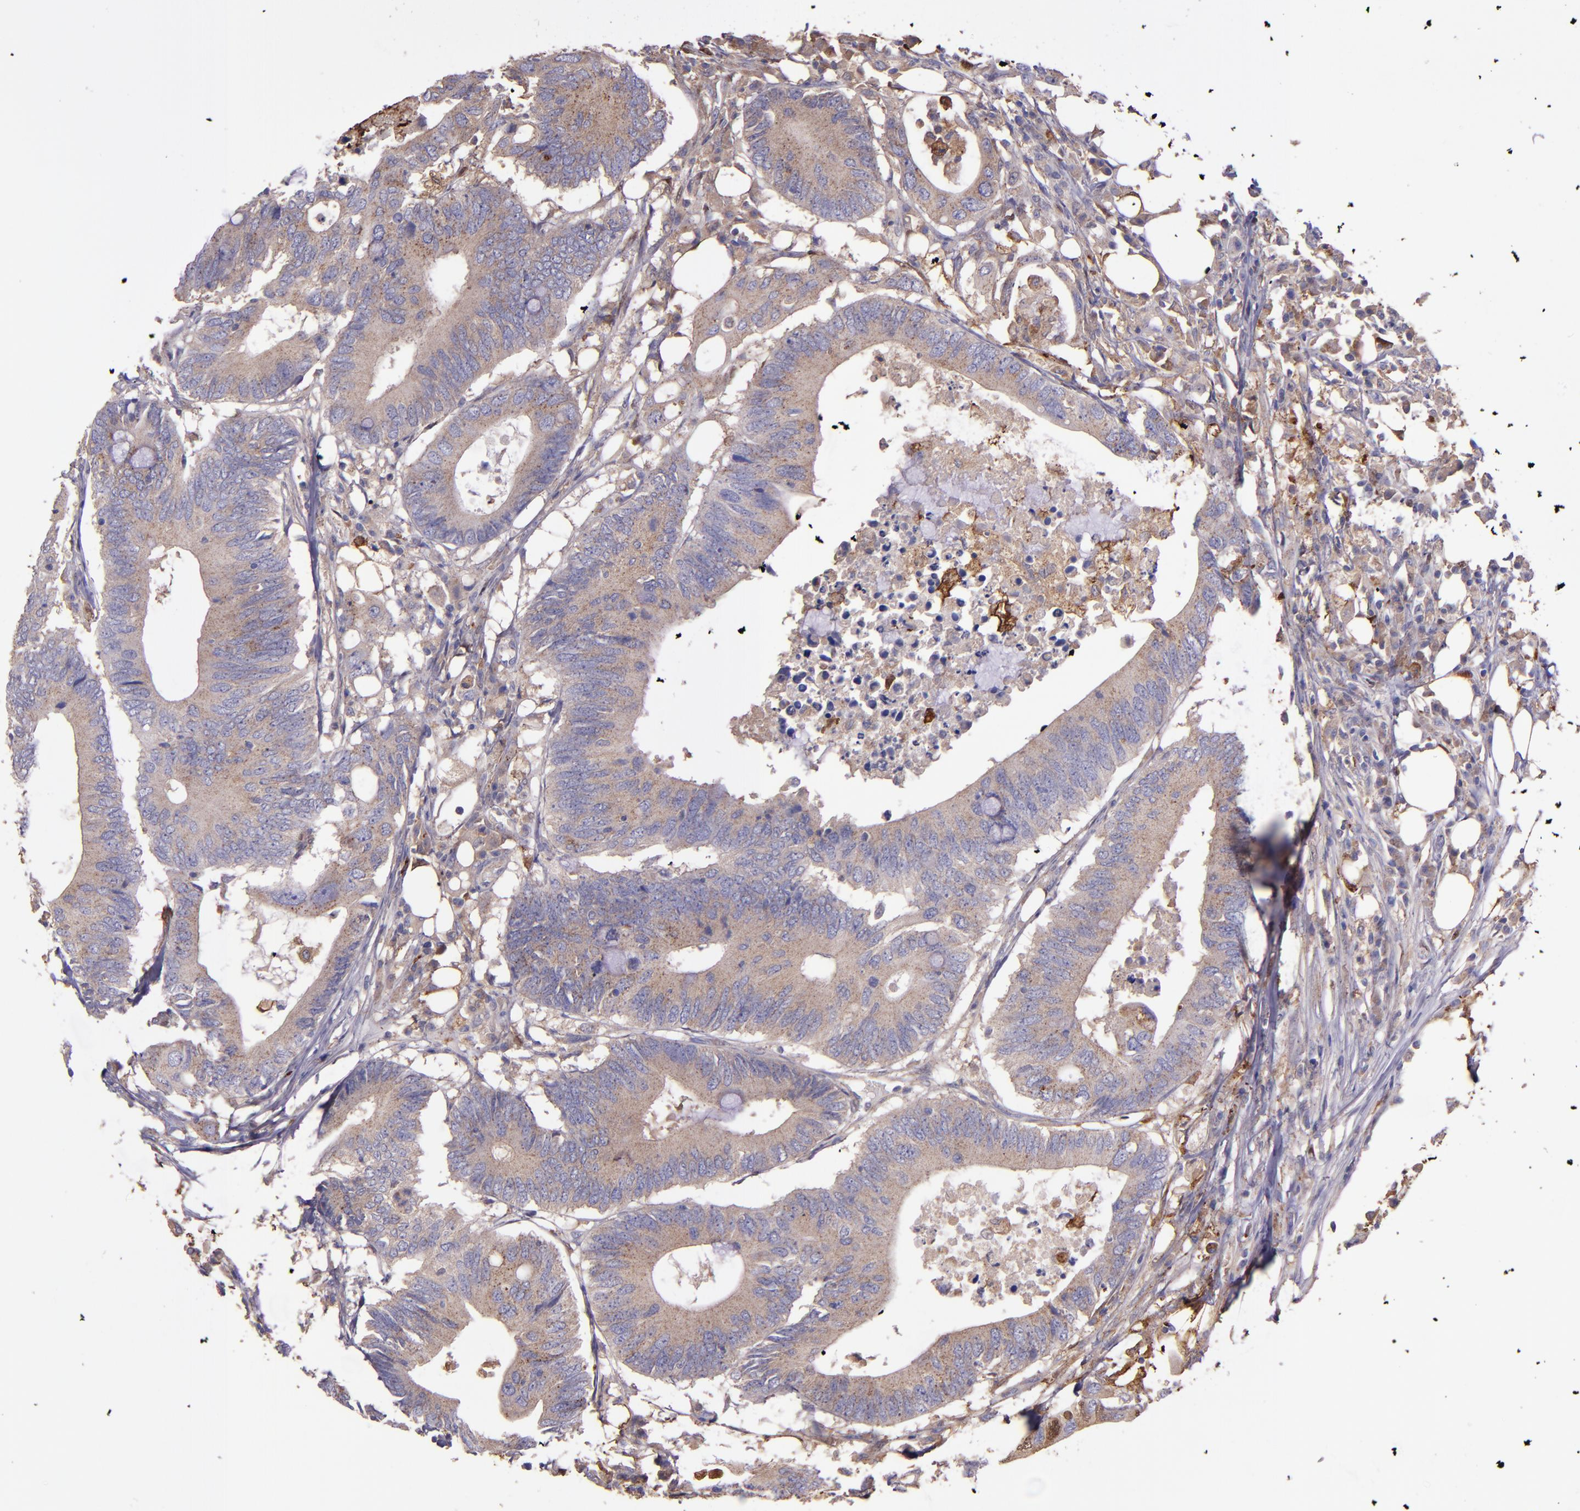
{"staining": {"intensity": "weak", "quantity": ">75%", "location": "cytoplasmic/membranous"}, "tissue": "colorectal cancer", "cell_type": "Tumor cells", "image_type": "cancer", "snomed": [{"axis": "morphology", "description": "Adenocarcinoma, NOS"}, {"axis": "topography", "description": "Colon"}], "caption": "IHC photomicrograph of neoplastic tissue: adenocarcinoma (colorectal) stained using IHC demonstrates low levels of weak protein expression localized specifically in the cytoplasmic/membranous of tumor cells, appearing as a cytoplasmic/membranous brown color.", "gene": "WASHC1", "patient": {"sex": "male", "age": 71}}